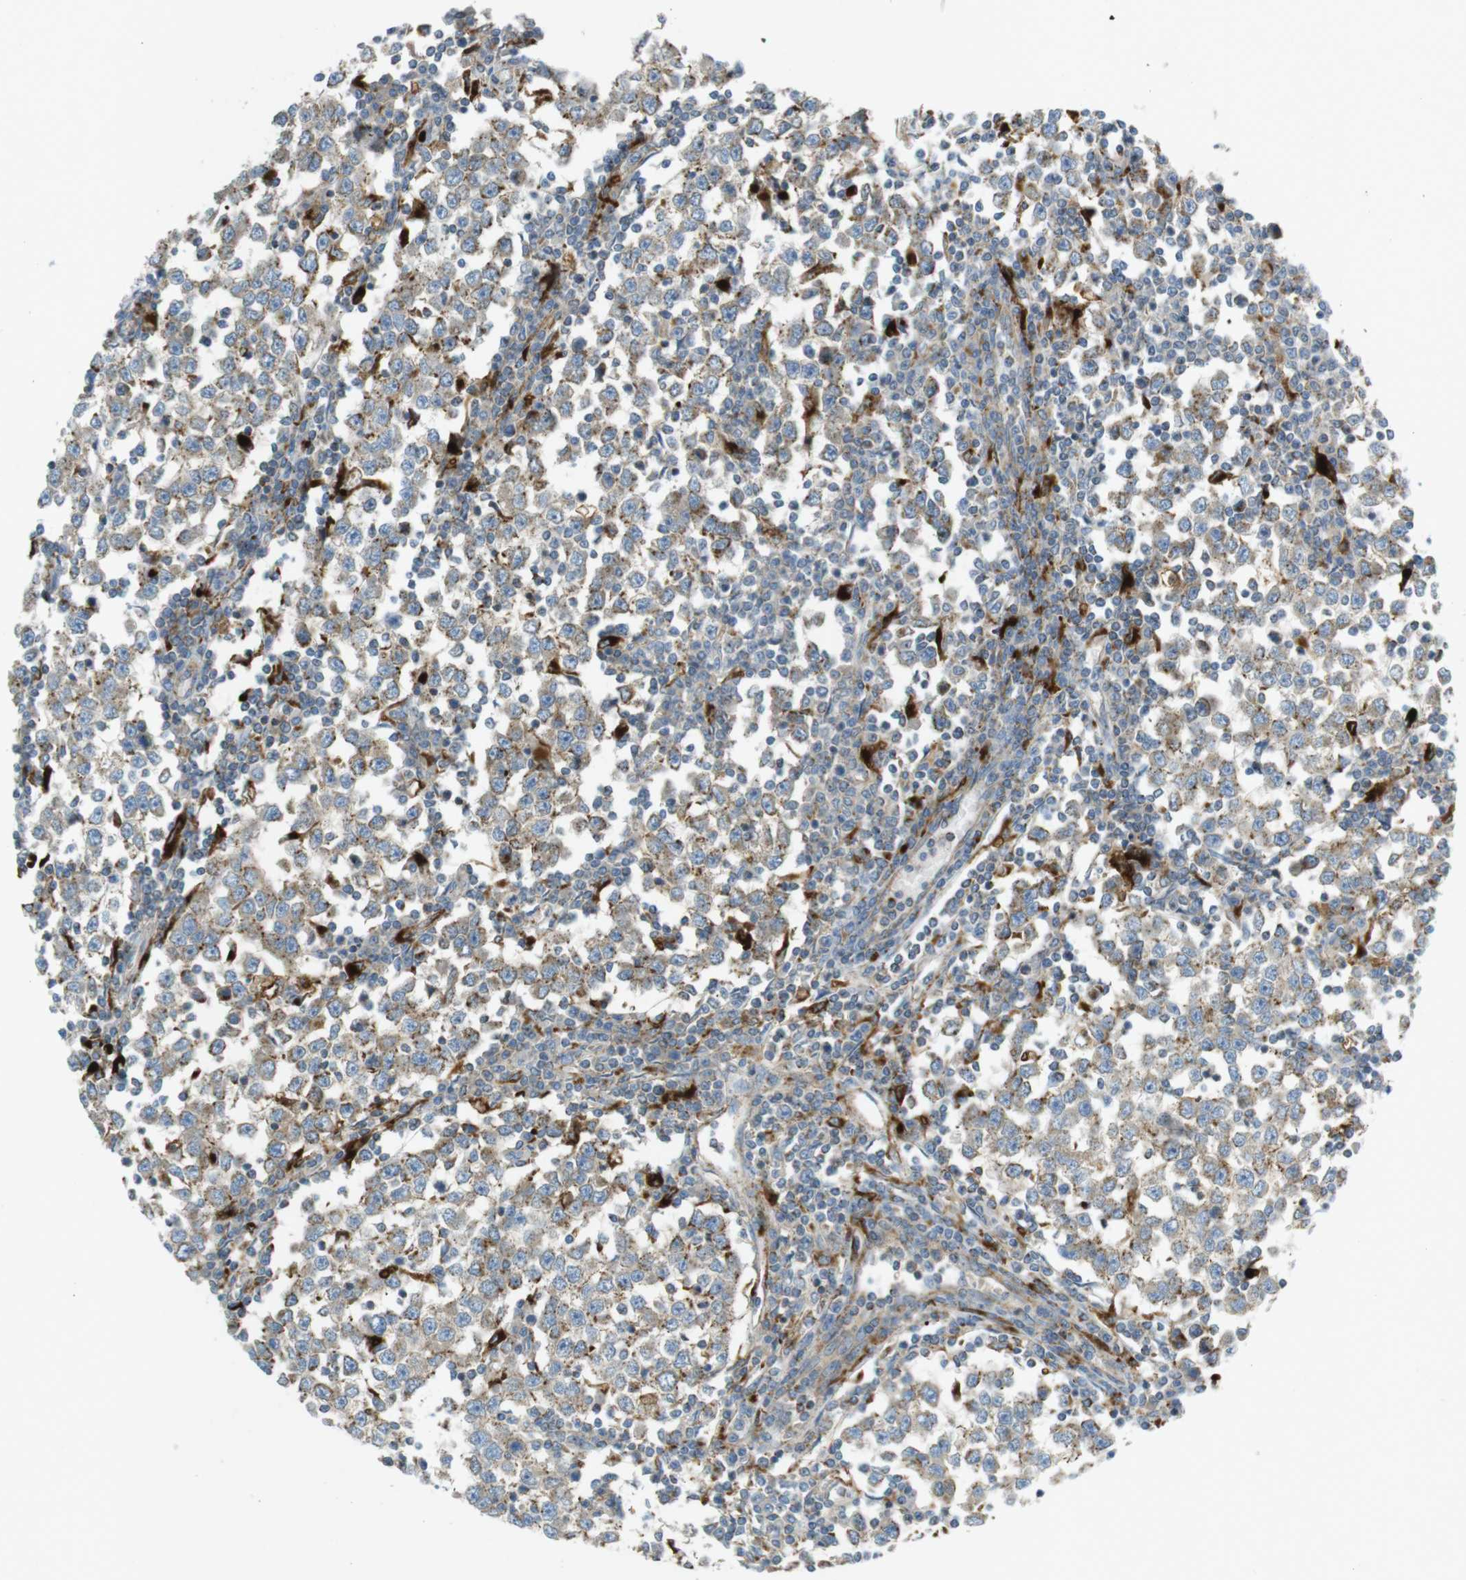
{"staining": {"intensity": "moderate", "quantity": "25%-75%", "location": "cytoplasmic/membranous"}, "tissue": "testis cancer", "cell_type": "Tumor cells", "image_type": "cancer", "snomed": [{"axis": "morphology", "description": "Seminoma, NOS"}, {"axis": "topography", "description": "Testis"}], "caption": "This image demonstrates IHC staining of human seminoma (testis), with medium moderate cytoplasmic/membranous expression in about 25%-75% of tumor cells.", "gene": "LAMP1", "patient": {"sex": "male", "age": 65}}